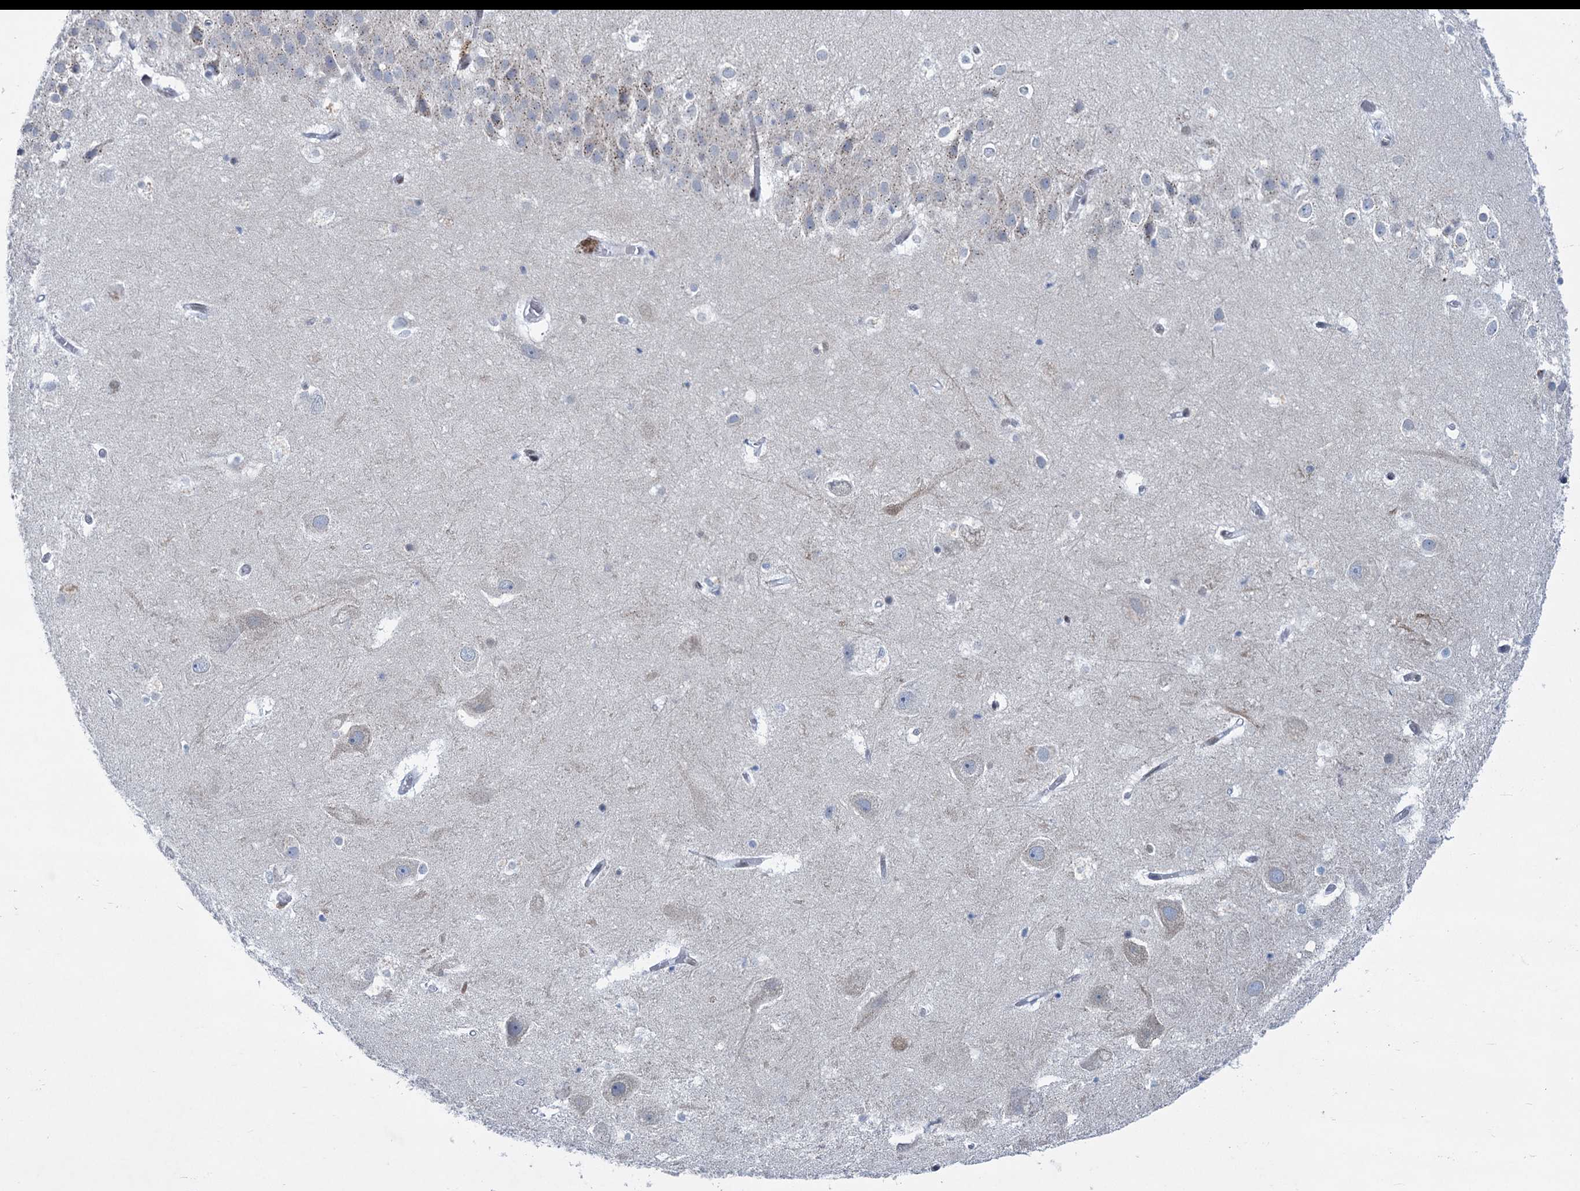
{"staining": {"intensity": "weak", "quantity": "<25%", "location": "cytoplasmic/membranous"}, "tissue": "hippocampus", "cell_type": "Glial cells", "image_type": "normal", "snomed": [{"axis": "morphology", "description": "Normal tissue, NOS"}, {"axis": "topography", "description": "Hippocampus"}], "caption": "IHC micrograph of benign hippocampus: hippocampus stained with DAB (3,3'-diaminobenzidine) demonstrates no significant protein staining in glial cells.", "gene": "PRSS35", "patient": {"sex": "female", "age": 52}}